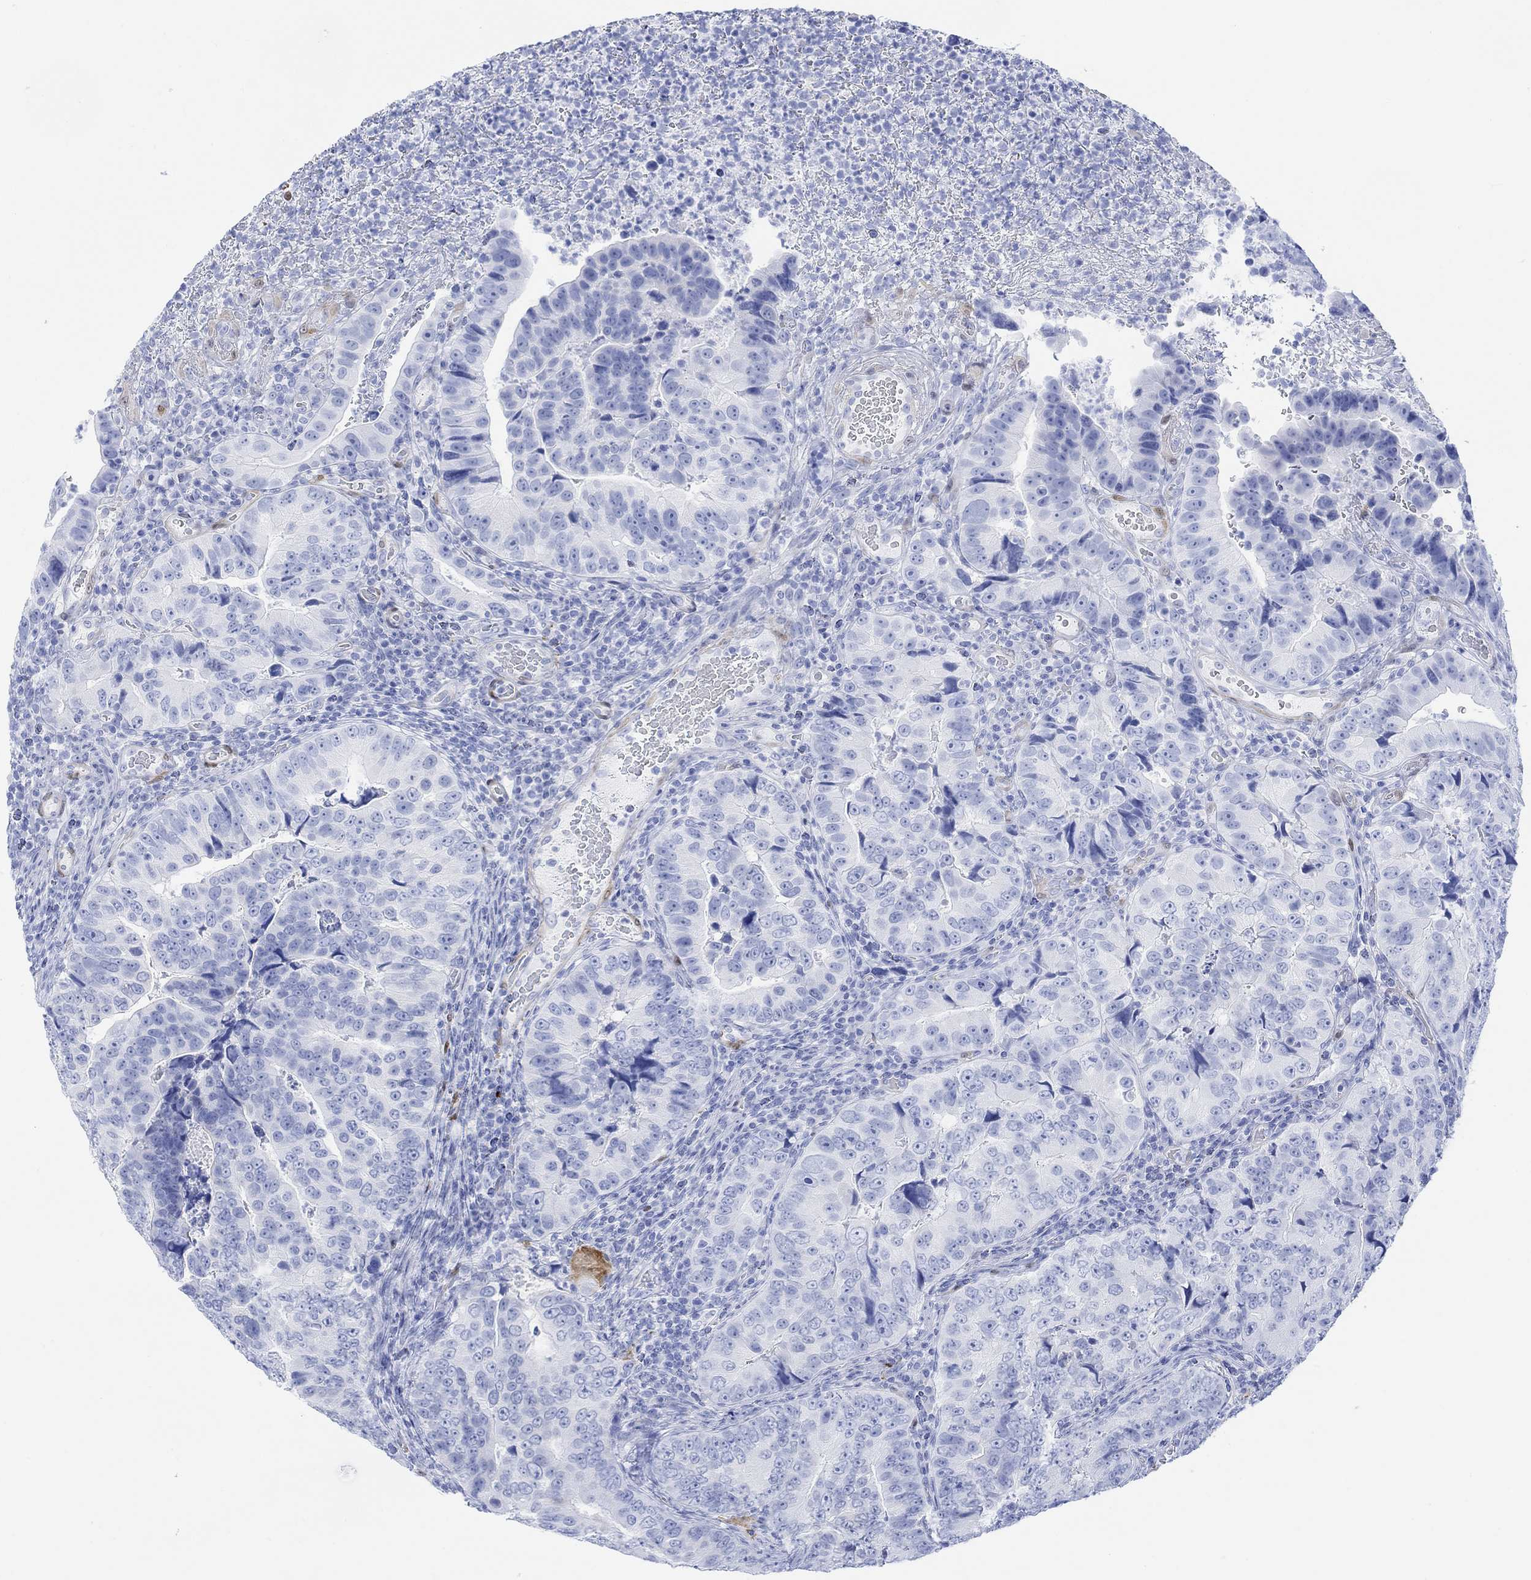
{"staining": {"intensity": "negative", "quantity": "none", "location": "none"}, "tissue": "colorectal cancer", "cell_type": "Tumor cells", "image_type": "cancer", "snomed": [{"axis": "morphology", "description": "Adenocarcinoma, NOS"}, {"axis": "topography", "description": "Colon"}], "caption": "There is no significant staining in tumor cells of adenocarcinoma (colorectal).", "gene": "TPPP3", "patient": {"sex": "female", "age": 72}}